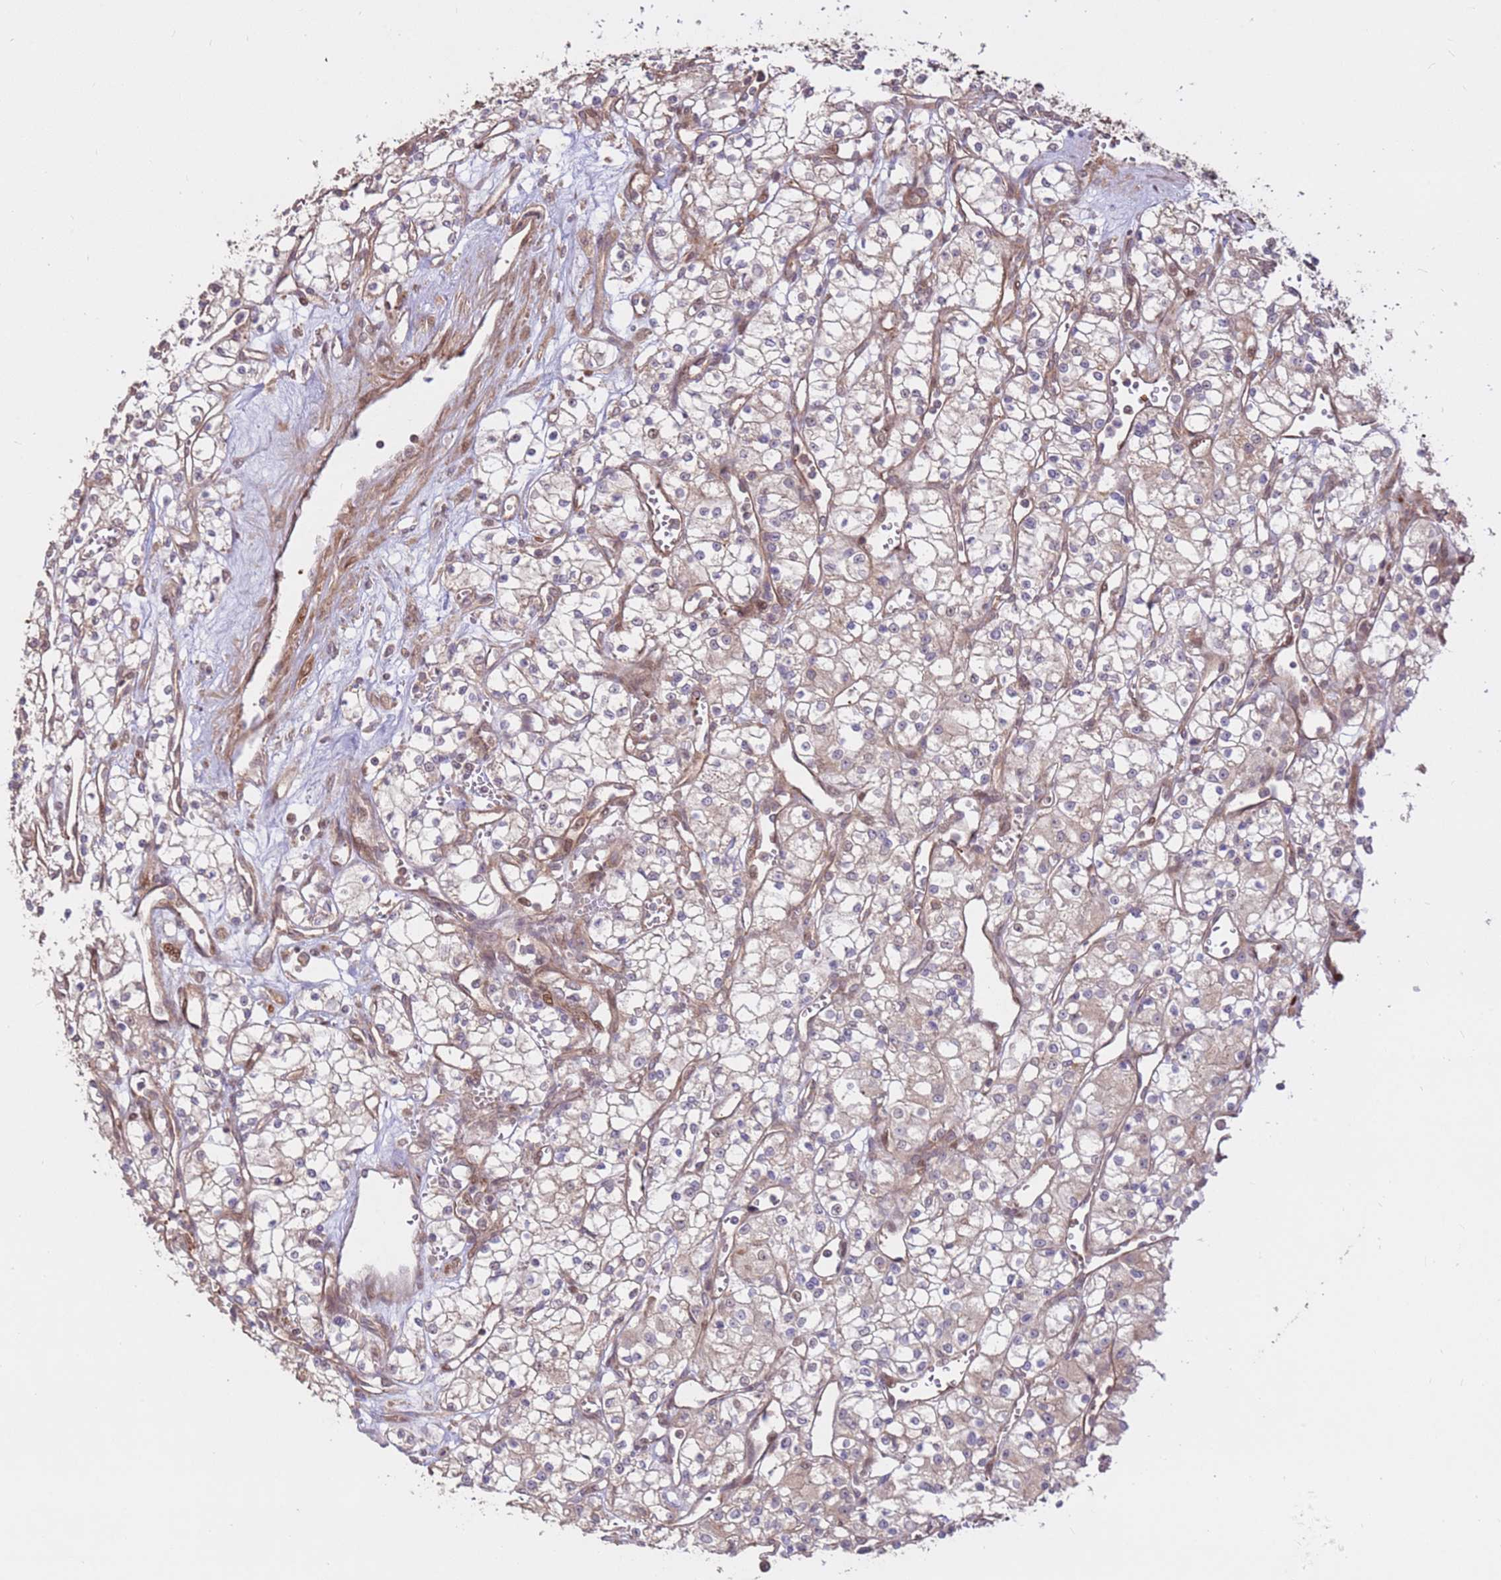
{"staining": {"intensity": "negative", "quantity": "none", "location": "none"}, "tissue": "renal cancer", "cell_type": "Tumor cells", "image_type": "cancer", "snomed": [{"axis": "morphology", "description": "Adenocarcinoma, NOS"}, {"axis": "topography", "description": "Kidney"}], "caption": "This is an IHC micrograph of renal cancer (adenocarcinoma). There is no staining in tumor cells.", "gene": "CCDC112", "patient": {"sex": "male", "age": 59}}